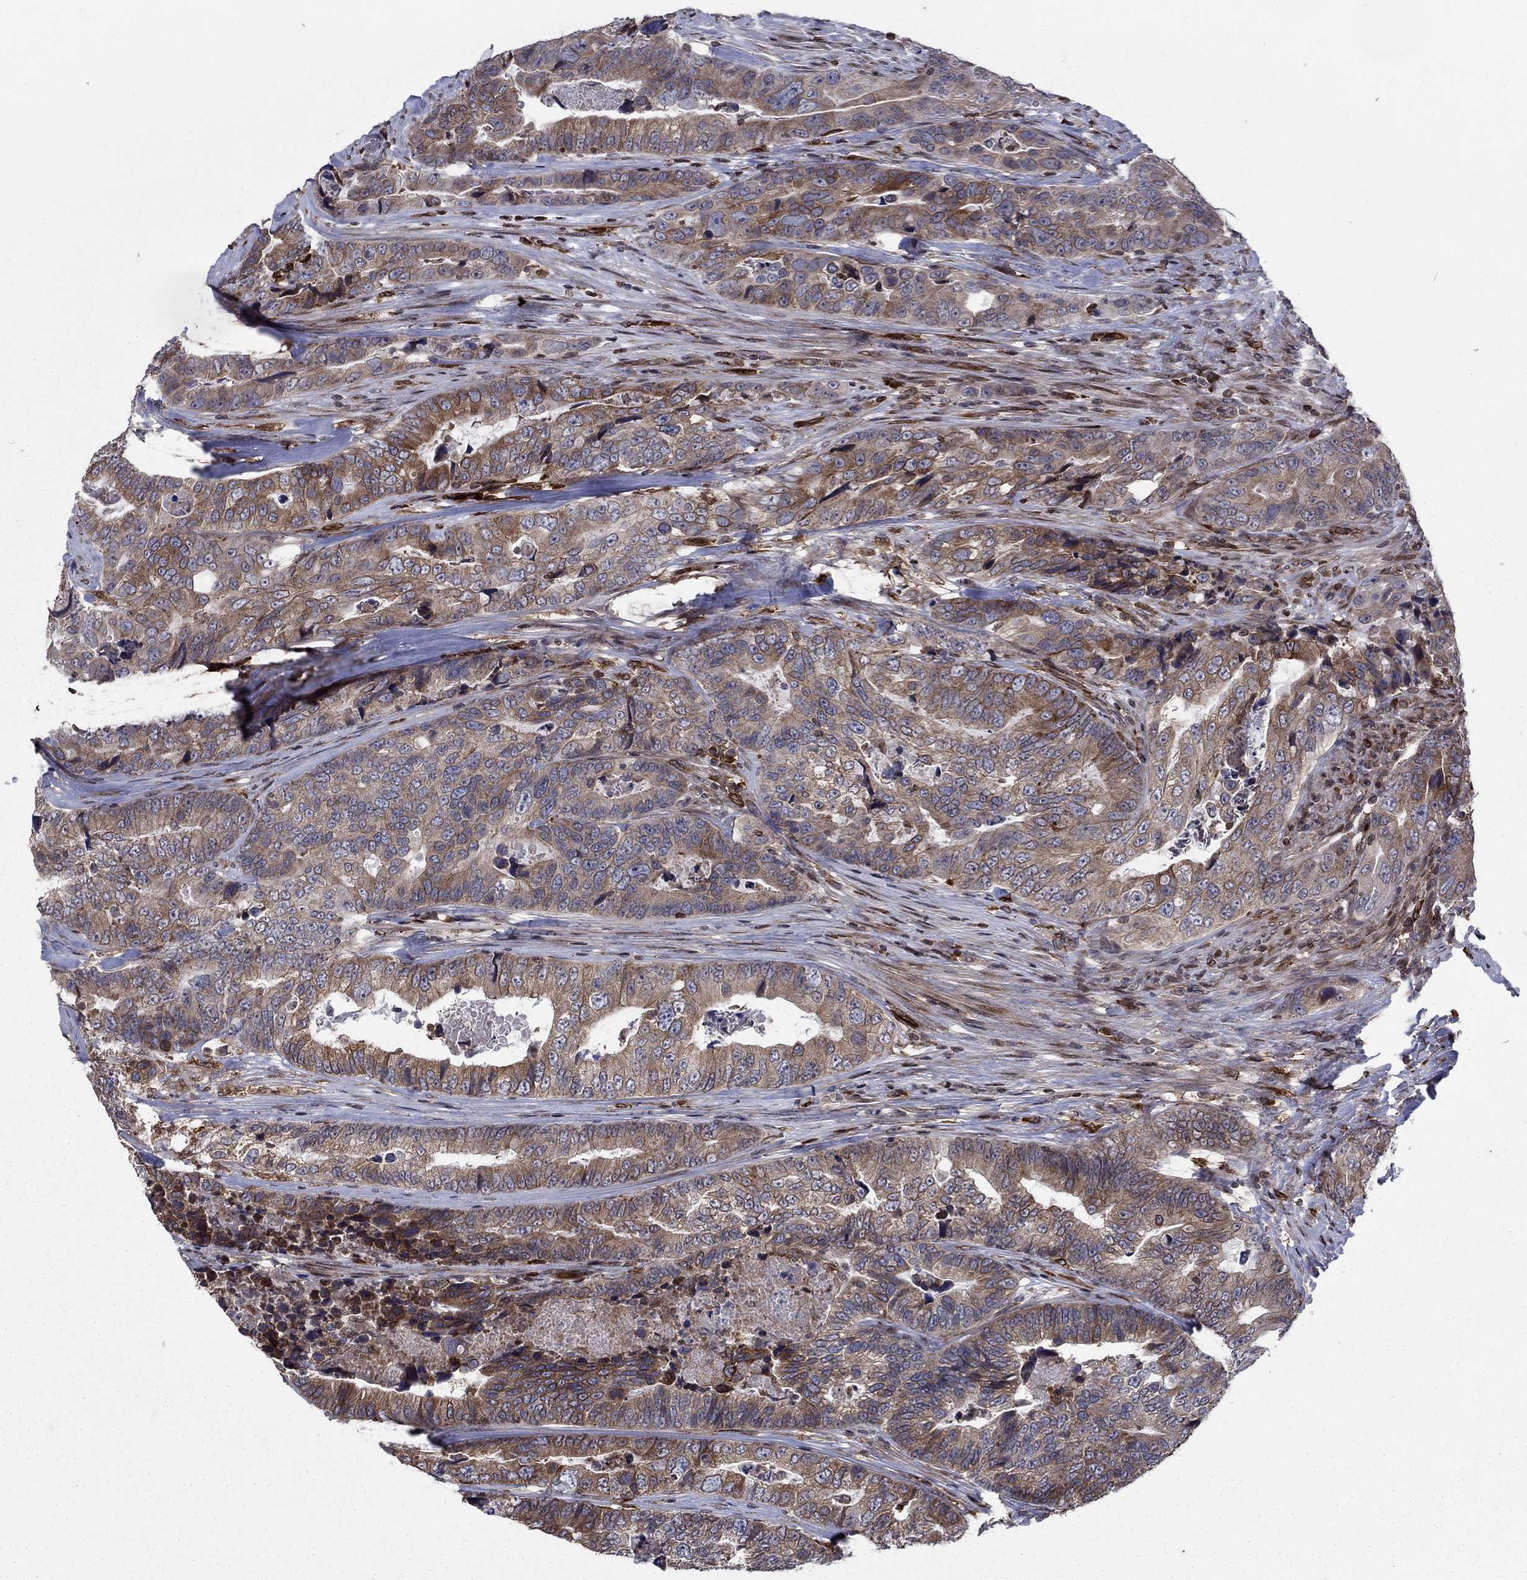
{"staining": {"intensity": "moderate", "quantity": "25%-75%", "location": "cytoplasmic/membranous"}, "tissue": "colorectal cancer", "cell_type": "Tumor cells", "image_type": "cancer", "snomed": [{"axis": "morphology", "description": "Adenocarcinoma, NOS"}, {"axis": "topography", "description": "Colon"}], "caption": "A photomicrograph of human colorectal cancer stained for a protein reveals moderate cytoplasmic/membranous brown staining in tumor cells.", "gene": "DHRS7", "patient": {"sex": "female", "age": 72}}